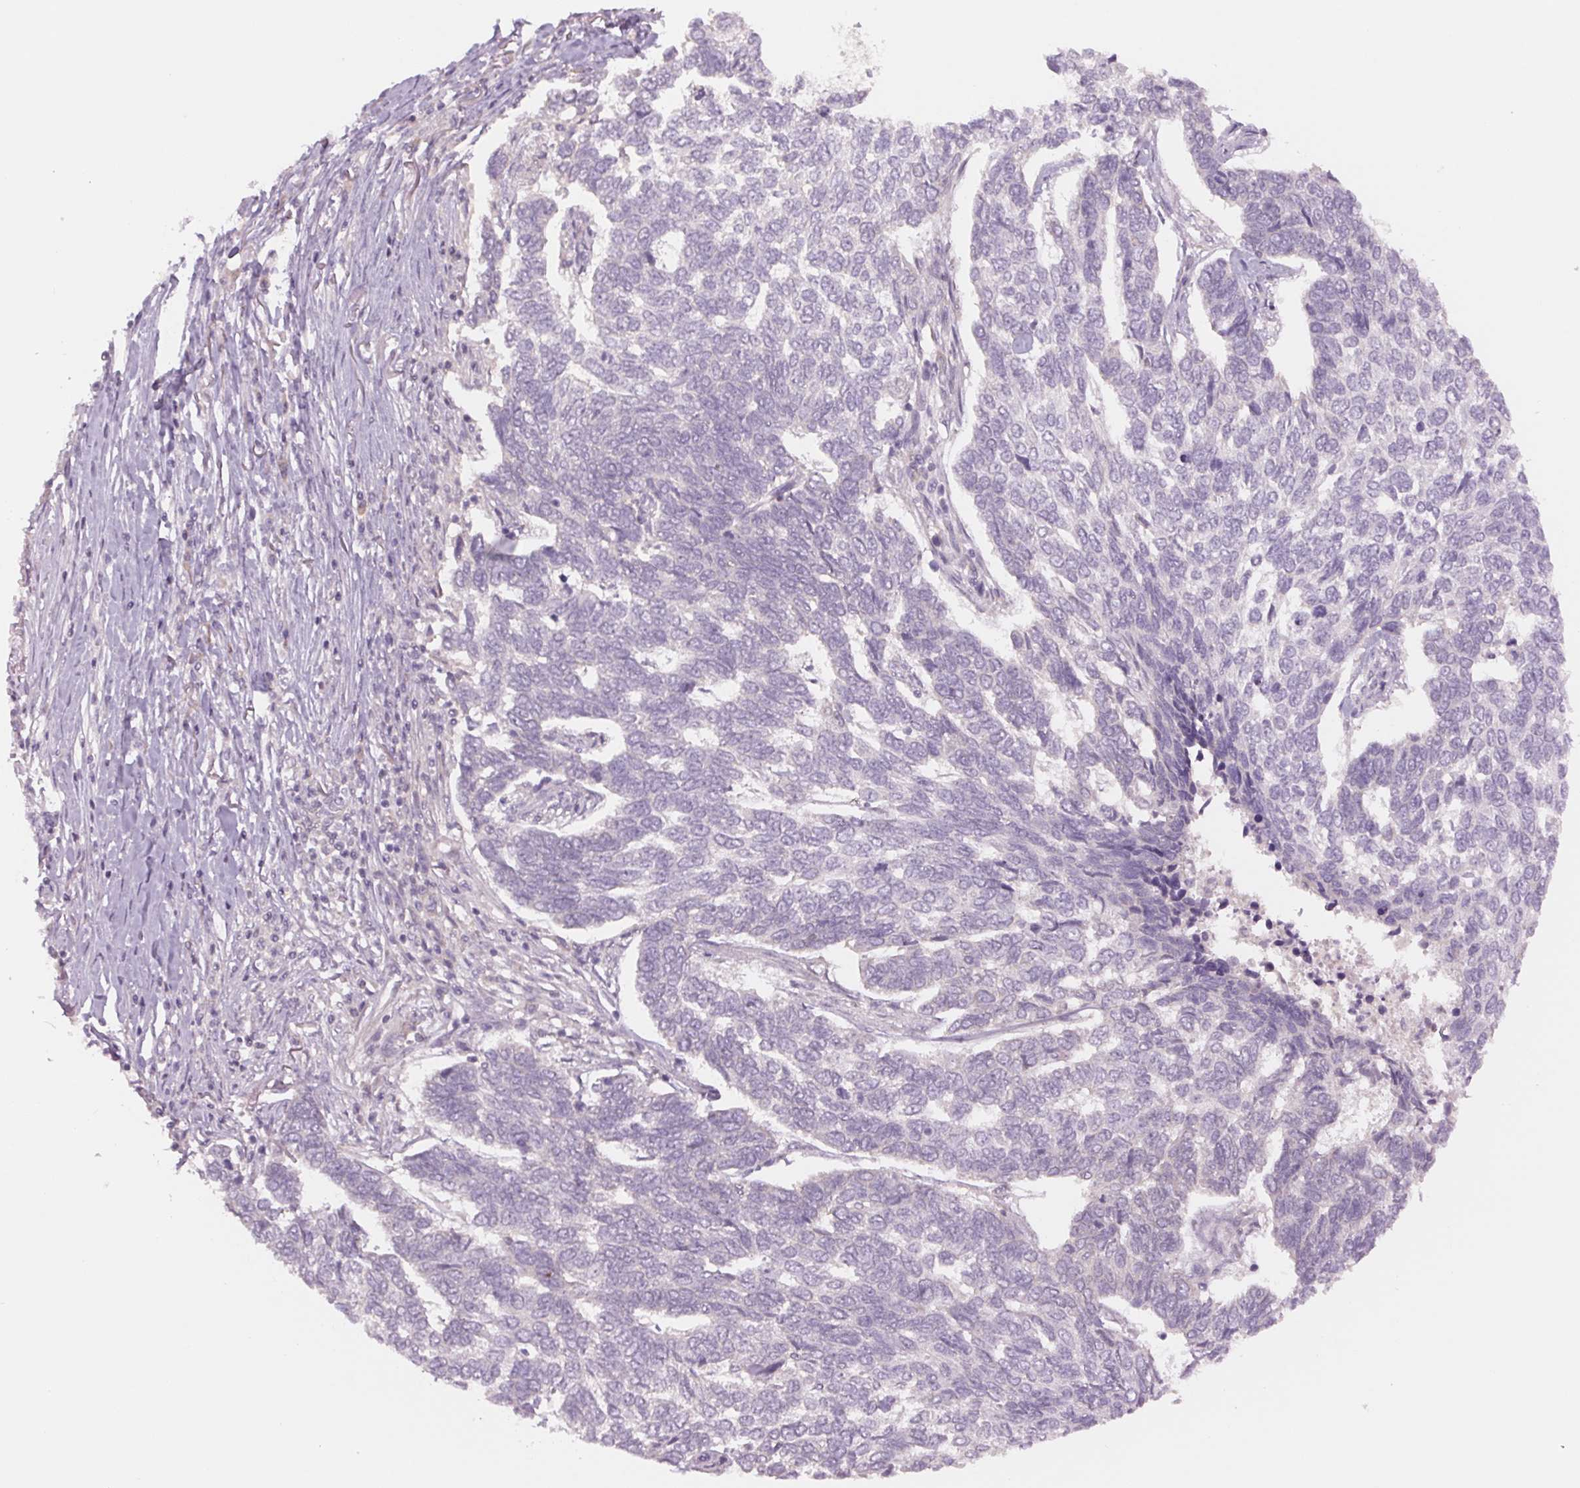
{"staining": {"intensity": "negative", "quantity": "none", "location": "none"}, "tissue": "skin cancer", "cell_type": "Tumor cells", "image_type": "cancer", "snomed": [{"axis": "morphology", "description": "Basal cell carcinoma"}, {"axis": "topography", "description": "Skin"}], "caption": "This image is of skin cancer stained with immunohistochemistry (IHC) to label a protein in brown with the nuclei are counter-stained blue. There is no expression in tumor cells.", "gene": "PPIA", "patient": {"sex": "female", "age": 65}}